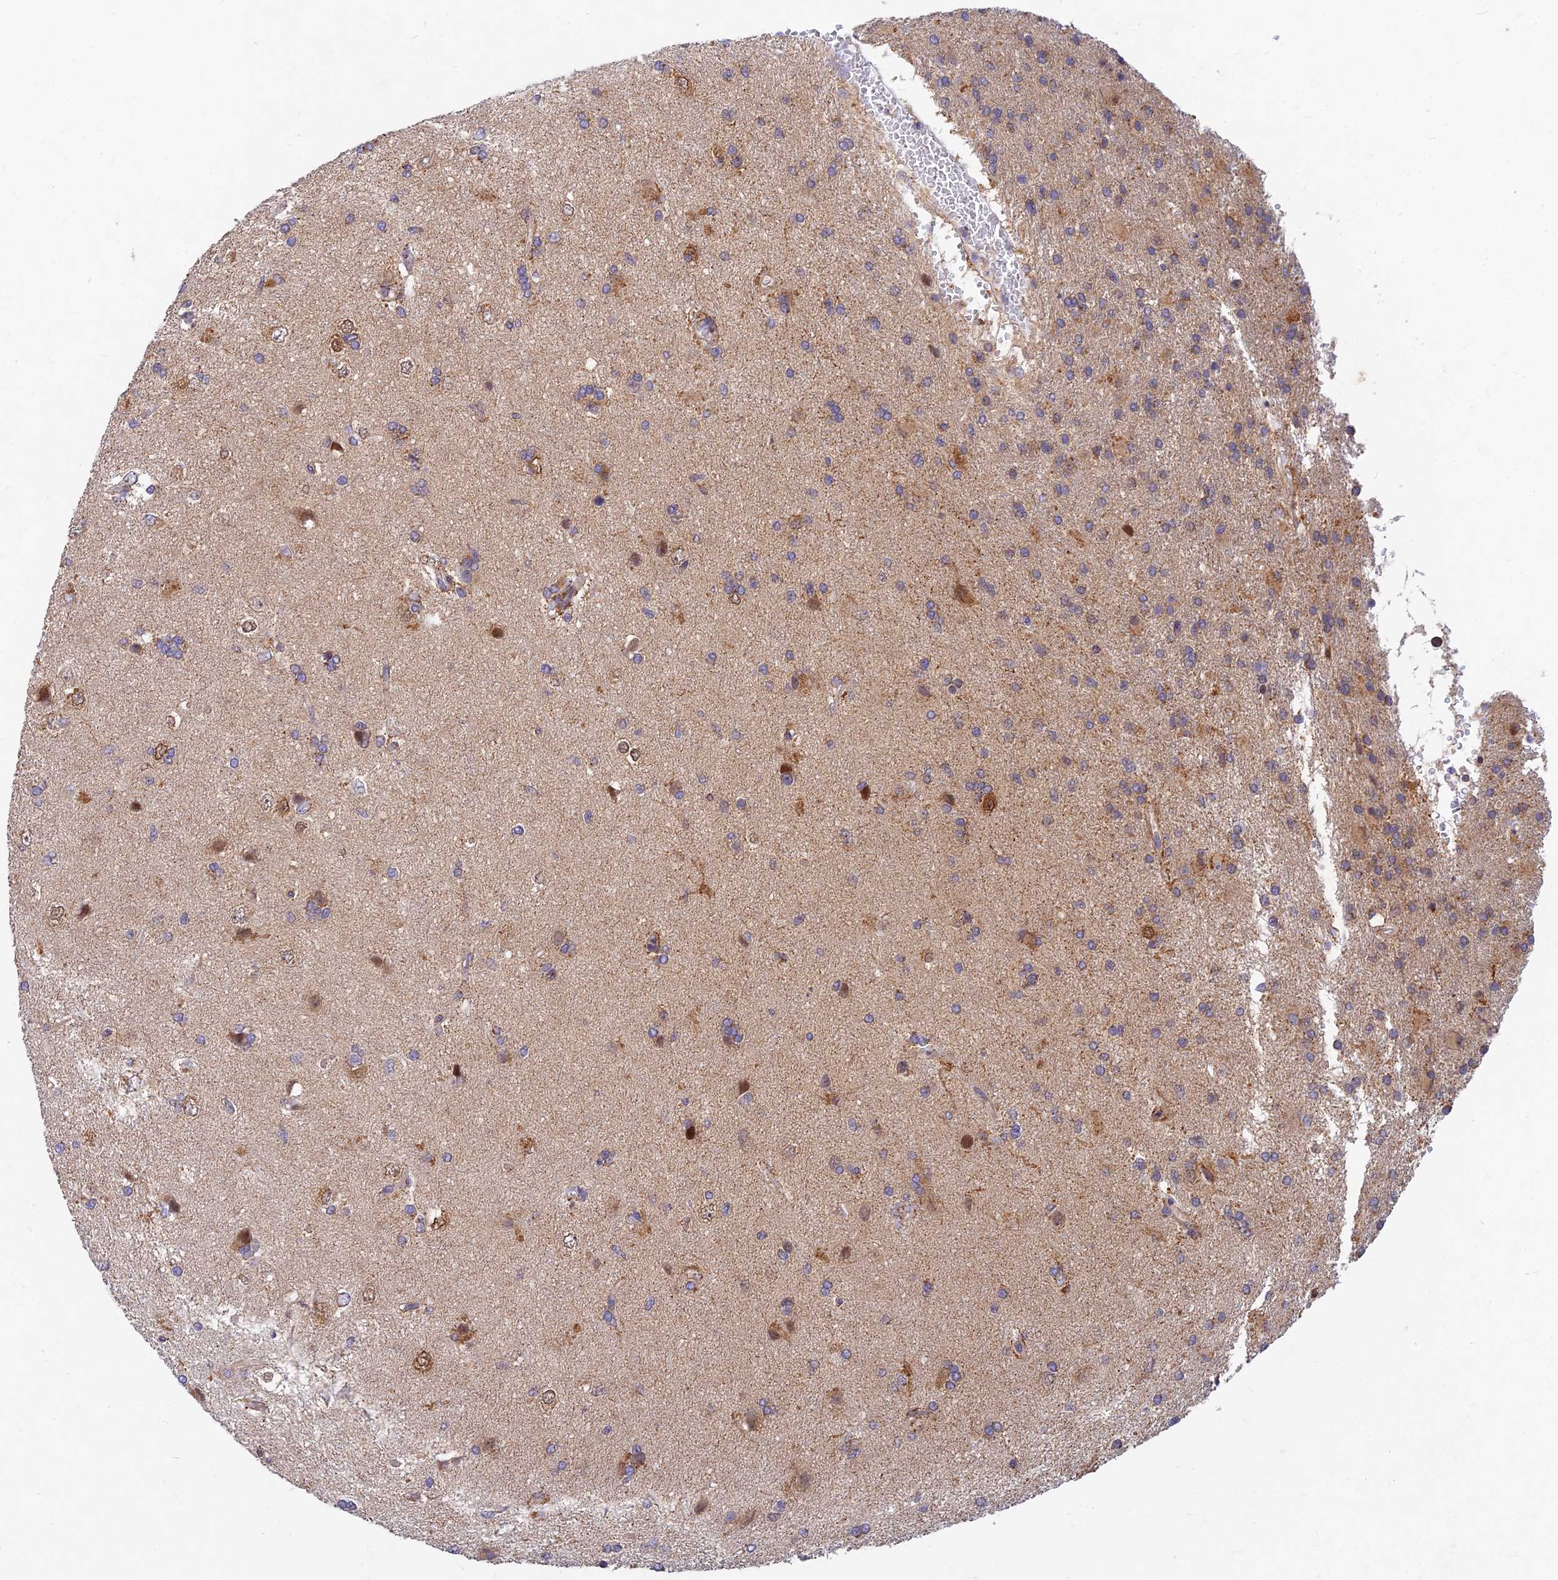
{"staining": {"intensity": "moderate", "quantity": "<25%", "location": "cytoplasmic/membranous,nuclear"}, "tissue": "glioma", "cell_type": "Tumor cells", "image_type": "cancer", "snomed": [{"axis": "morphology", "description": "Glioma, malignant, High grade"}, {"axis": "topography", "description": "Brain"}], "caption": "IHC micrograph of neoplastic tissue: high-grade glioma (malignant) stained using immunohistochemistry exhibits low levels of moderate protein expression localized specifically in the cytoplasmic/membranous and nuclear of tumor cells, appearing as a cytoplasmic/membranous and nuclear brown color.", "gene": "RELCH", "patient": {"sex": "male", "age": 56}}